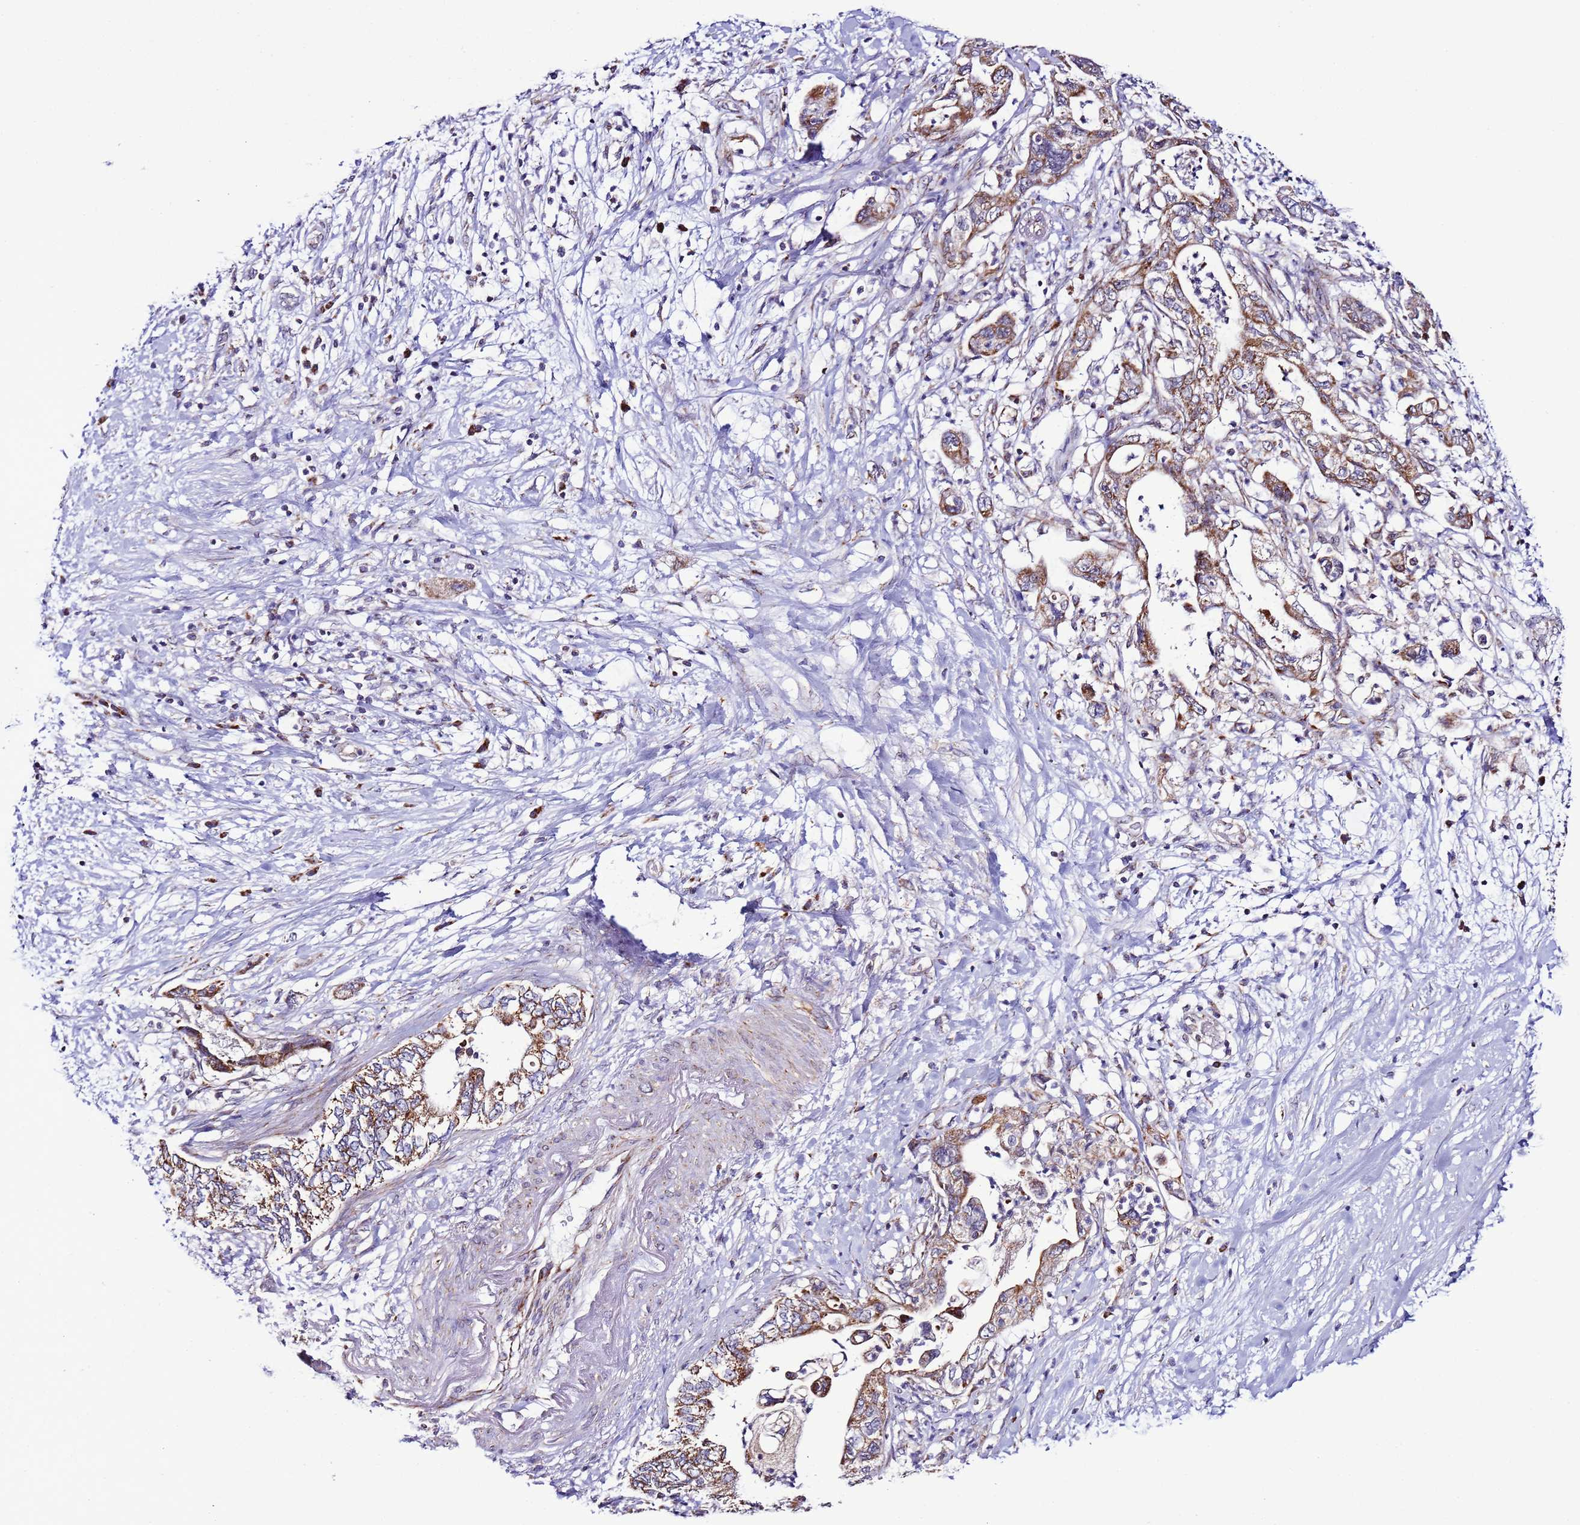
{"staining": {"intensity": "moderate", "quantity": ">75%", "location": "cytoplasmic/membranous"}, "tissue": "pancreatic cancer", "cell_type": "Tumor cells", "image_type": "cancer", "snomed": [{"axis": "morphology", "description": "Adenocarcinoma, NOS"}, {"axis": "topography", "description": "Pancreas"}], "caption": "Immunohistochemistry (IHC) staining of pancreatic cancer, which demonstrates medium levels of moderate cytoplasmic/membranous positivity in approximately >75% of tumor cells indicating moderate cytoplasmic/membranous protein positivity. The staining was performed using DAB (brown) for protein detection and nuclei were counterstained in hematoxylin (blue).", "gene": "UEVLD", "patient": {"sex": "female", "age": 73}}